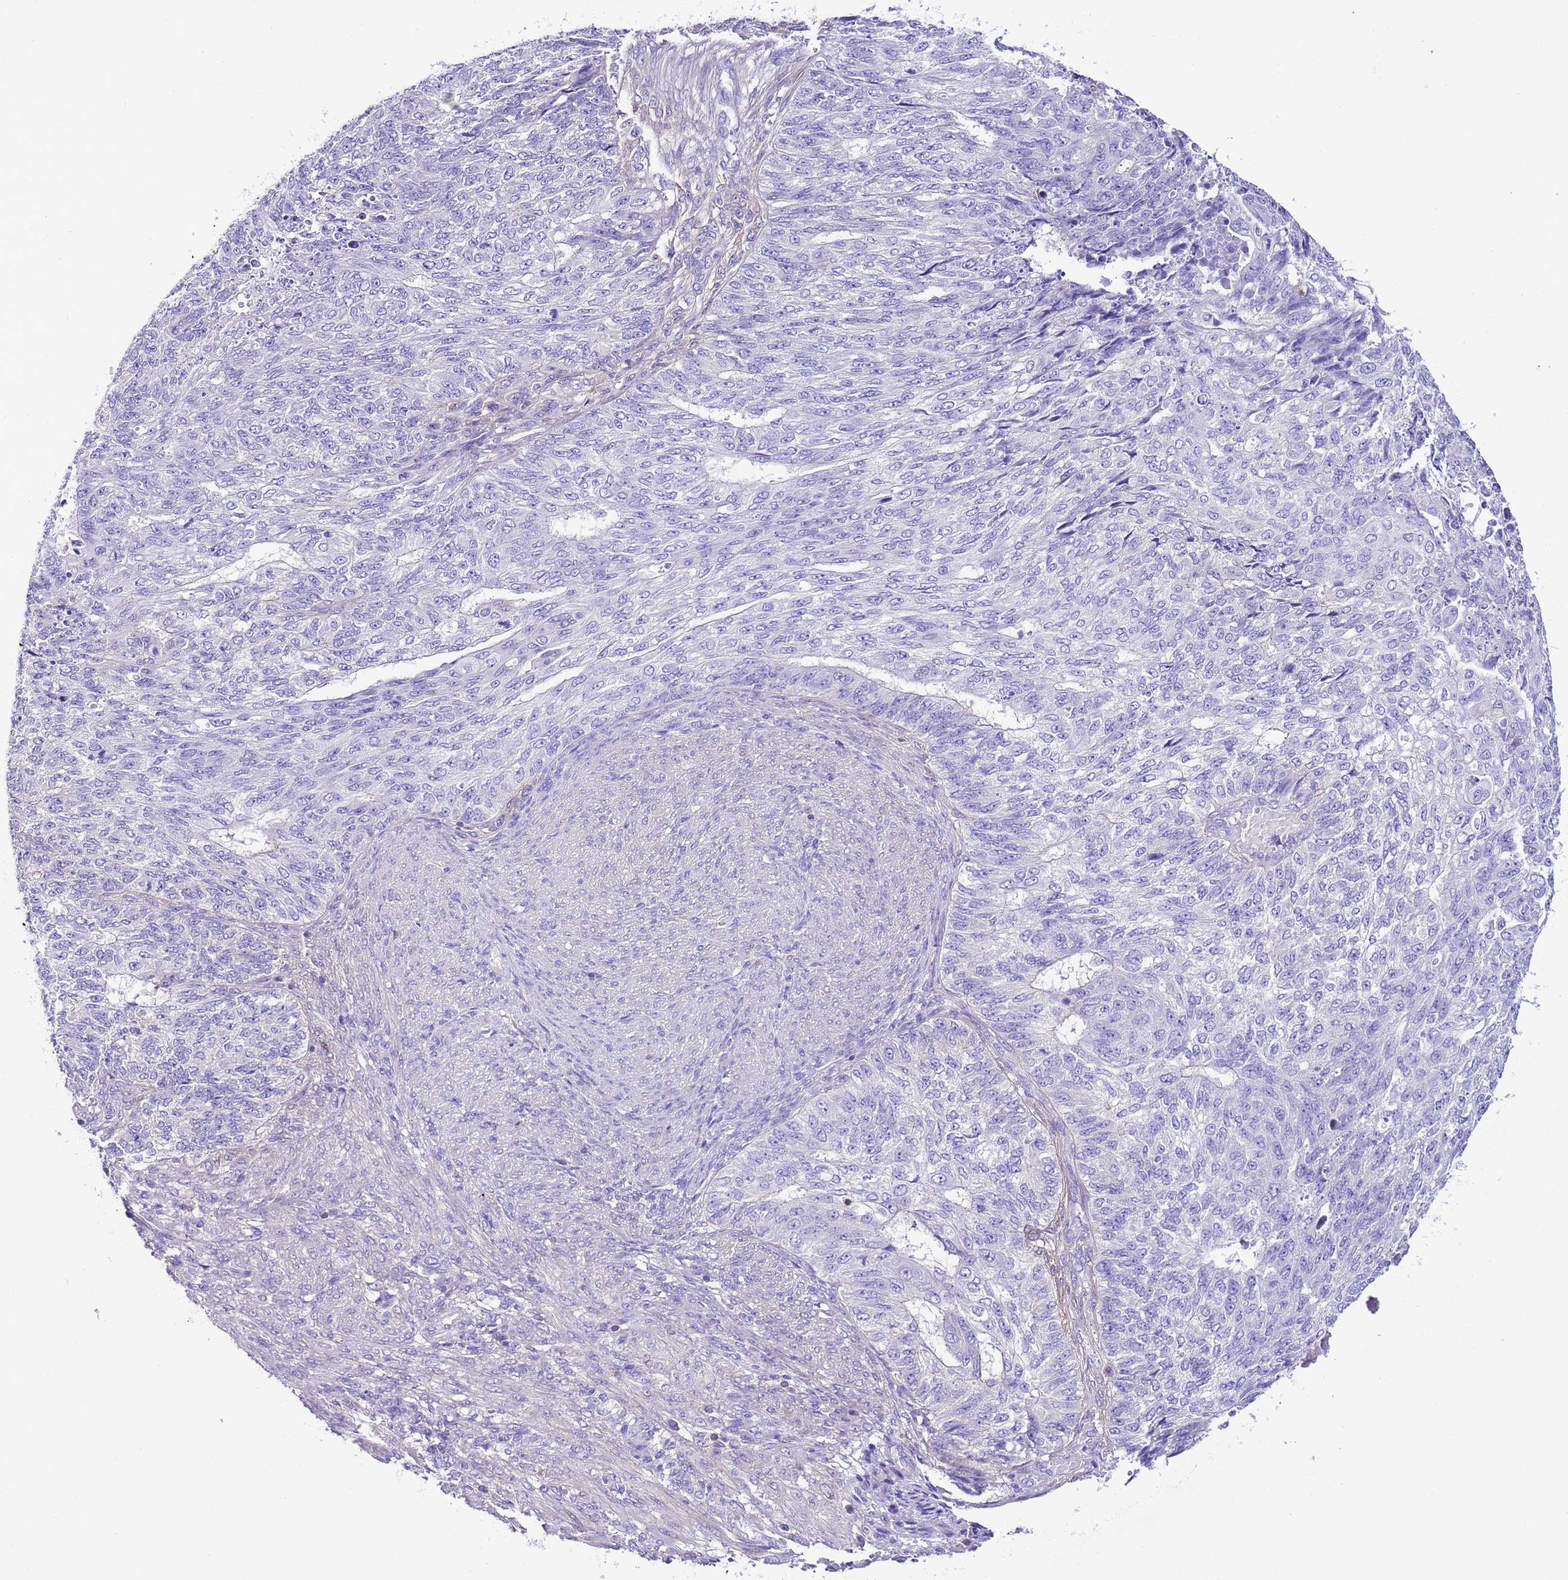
{"staining": {"intensity": "negative", "quantity": "none", "location": "none"}, "tissue": "endometrial cancer", "cell_type": "Tumor cells", "image_type": "cancer", "snomed": [{"axis": "morphology", "description": "Adenocarcinoma, NOS"}, {"axis": "topography", "description": "Endometrium"}], "caption": "There is no significant positivity in tumor cells of endometrial cancer (adenocarcinoma). The staining was performed using DAB (3,3'-diaminobenzidine) to visualize the protein expression in brown, while the nuclei were stained in blue with hematoxylin (Magnification: 20x).", "gene": "CNN2", "patient": {"sex": "female", "age": 32}}